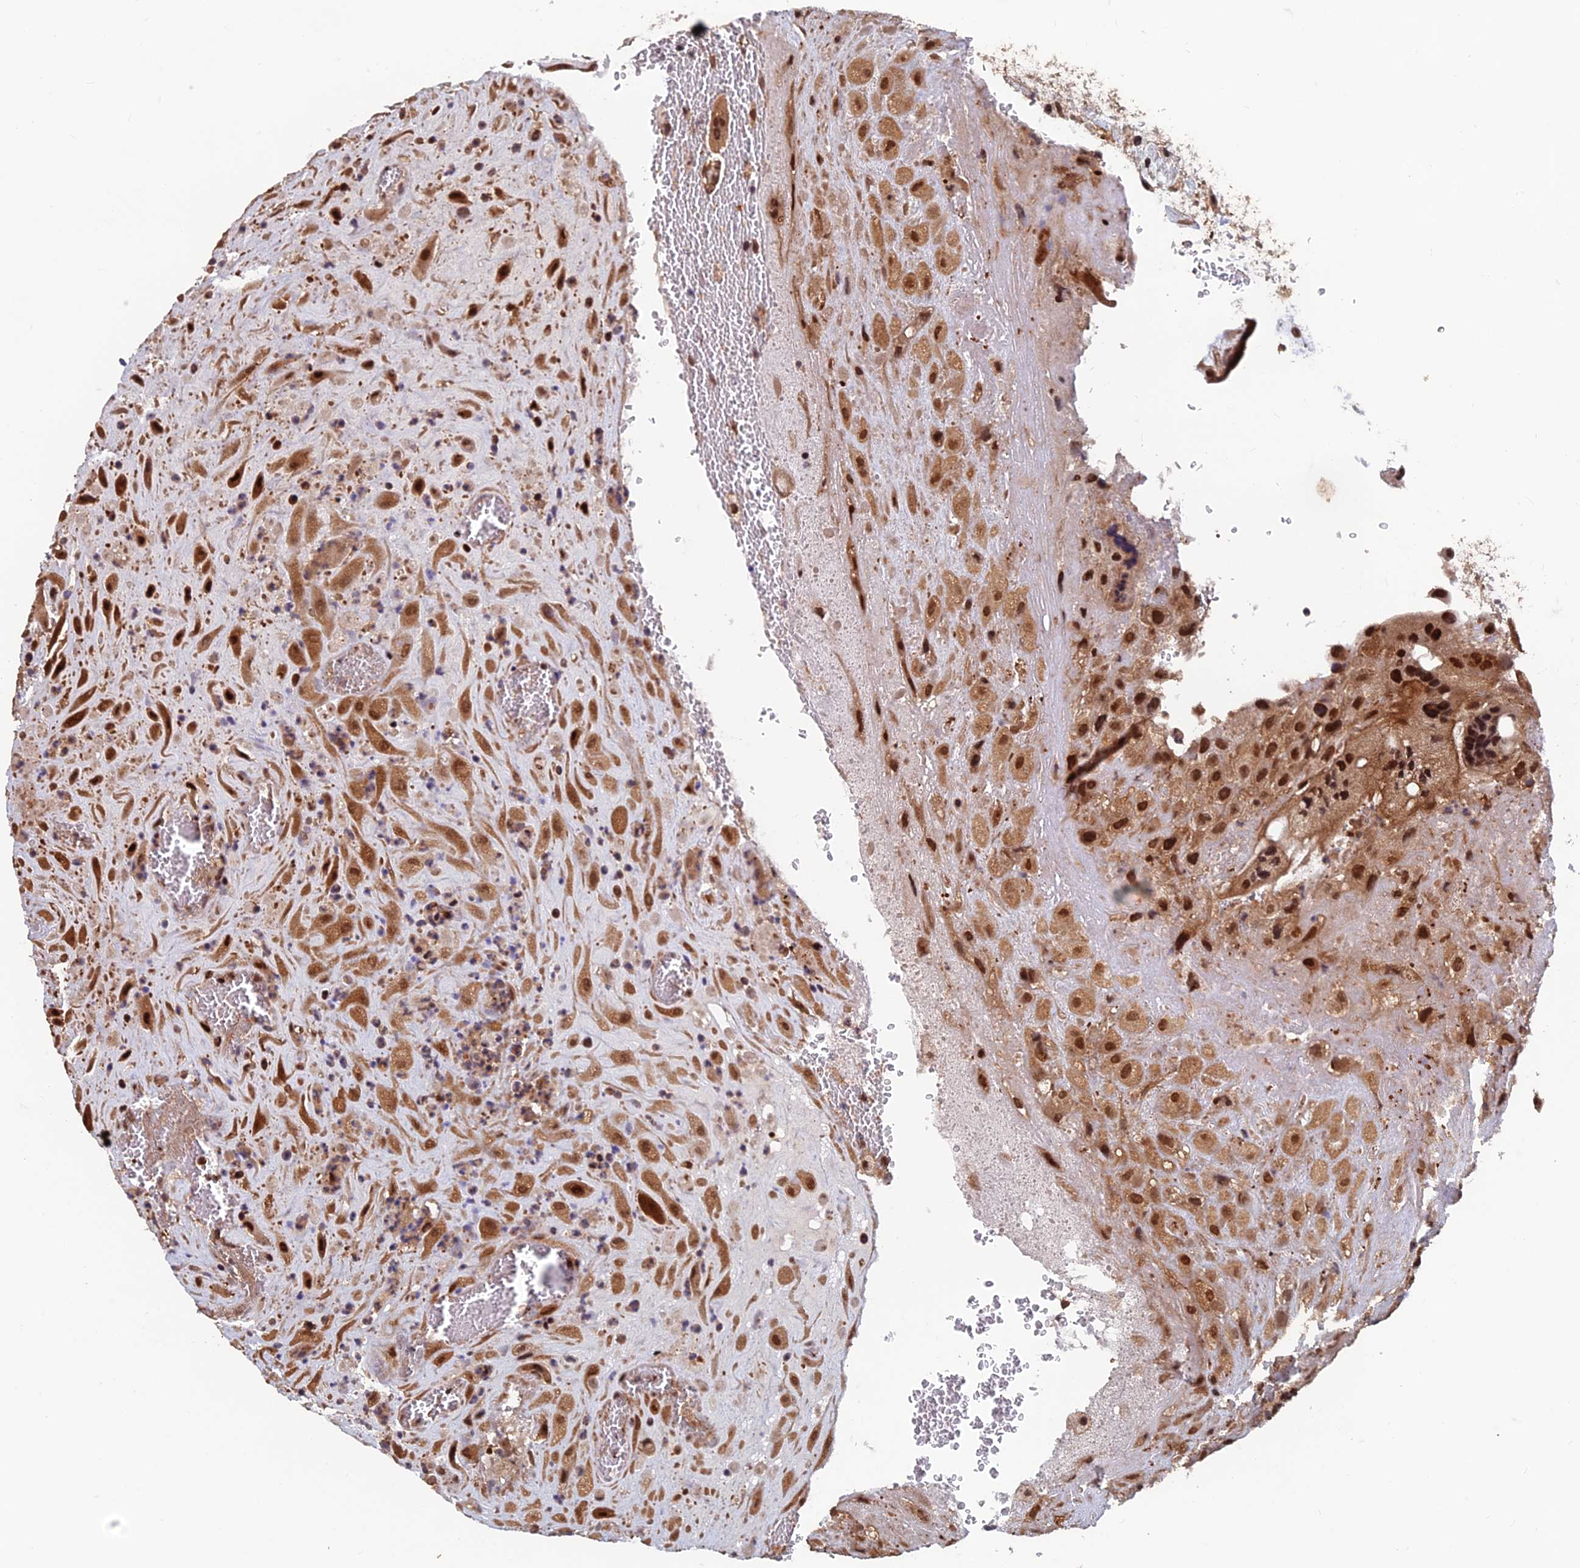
{"staining": {"intensity": "moderate", "quantity": ">75%", "location": "cytoplasmic/membranous,nuclear"}, "tissue": "placenta", "cell_type": "Decidual cells", "image_type": "normal", "snomed": [{"axis": "morphology", "description": "Normal tissue, NOS"}, {"axis": "topography", "description": "Placenta"}], "caption": "Immunohistochemistry staining of normal placenta, which exhibits medium levels of moderate cytoplasmic/membranous,nuclear positivity in about >75% of decidual cells indicating moderate cytoplasmic/membranous,nuclear protein positivity. The staining was performed using DAB (3,3'-diaminobenzidine) (brown) for protein detection and nuclei were counterstained in hematoxylin (blue).", "gene": "FAM53C", "patient": {"sex": "female", "age": 35}}